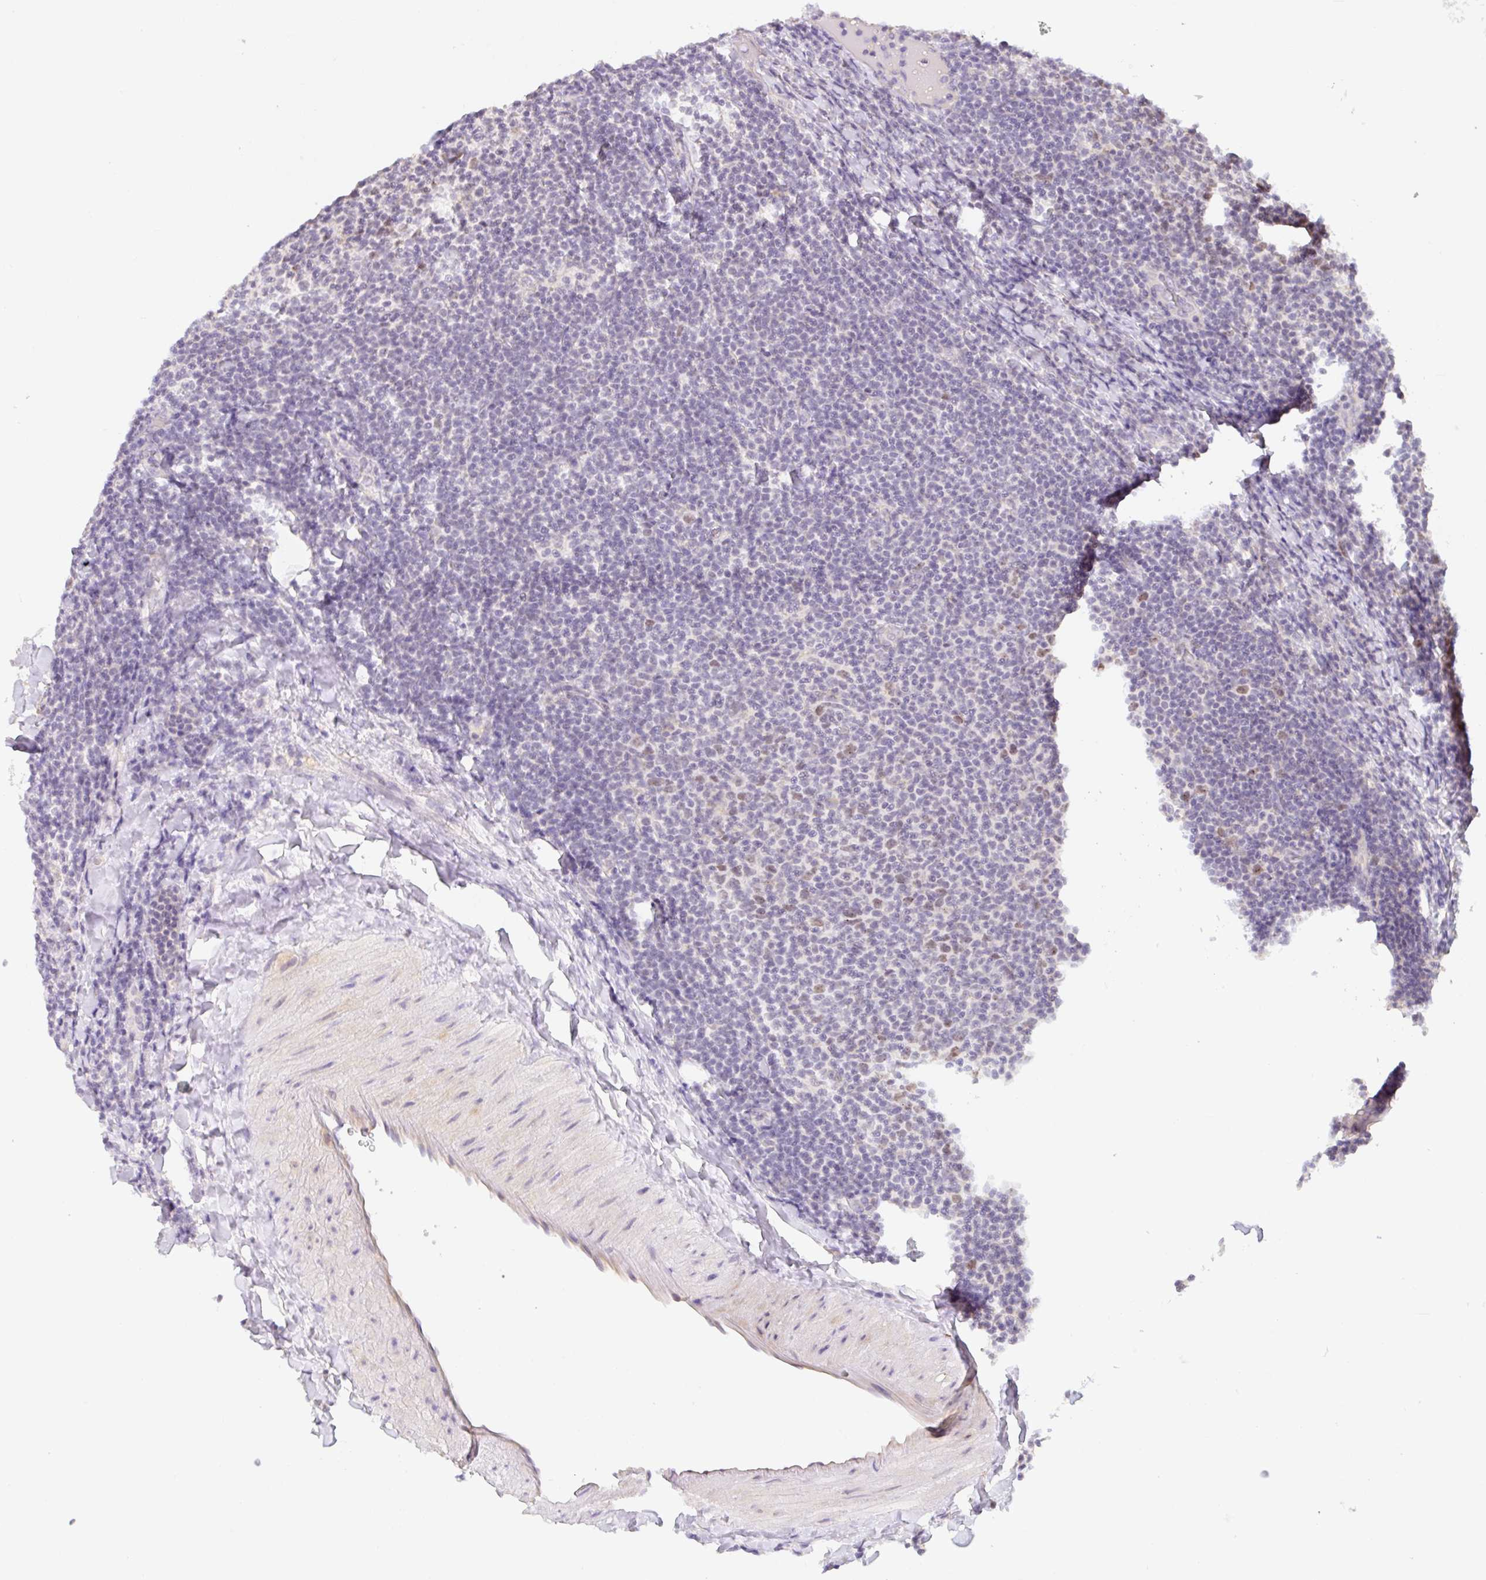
{"staining": {"intensity": "negative", "quantity": "none", "location": "none"}, "tissue": "lymphoma", "cell_type": "Tumor cells", "image_type": "cancer", "snomed": [{"axis": "morphology", "description": "Malignant lymphoma, non-Hodgkin's type, Low grade"}, {"axis": "topography", "description": "Lymph node"}], "caption": "Immunohistochemistry (IHC) histopathology image of neoplastic tissue: low-grade malignant lymphoma, non-Hodgkin's type stained with DAB (3,3'-diaminobenzidine) demonstrates no significant protein positivity in tumor cells.", "gene": "MIA2", "patient": {"sex": "male", "age": 66}}